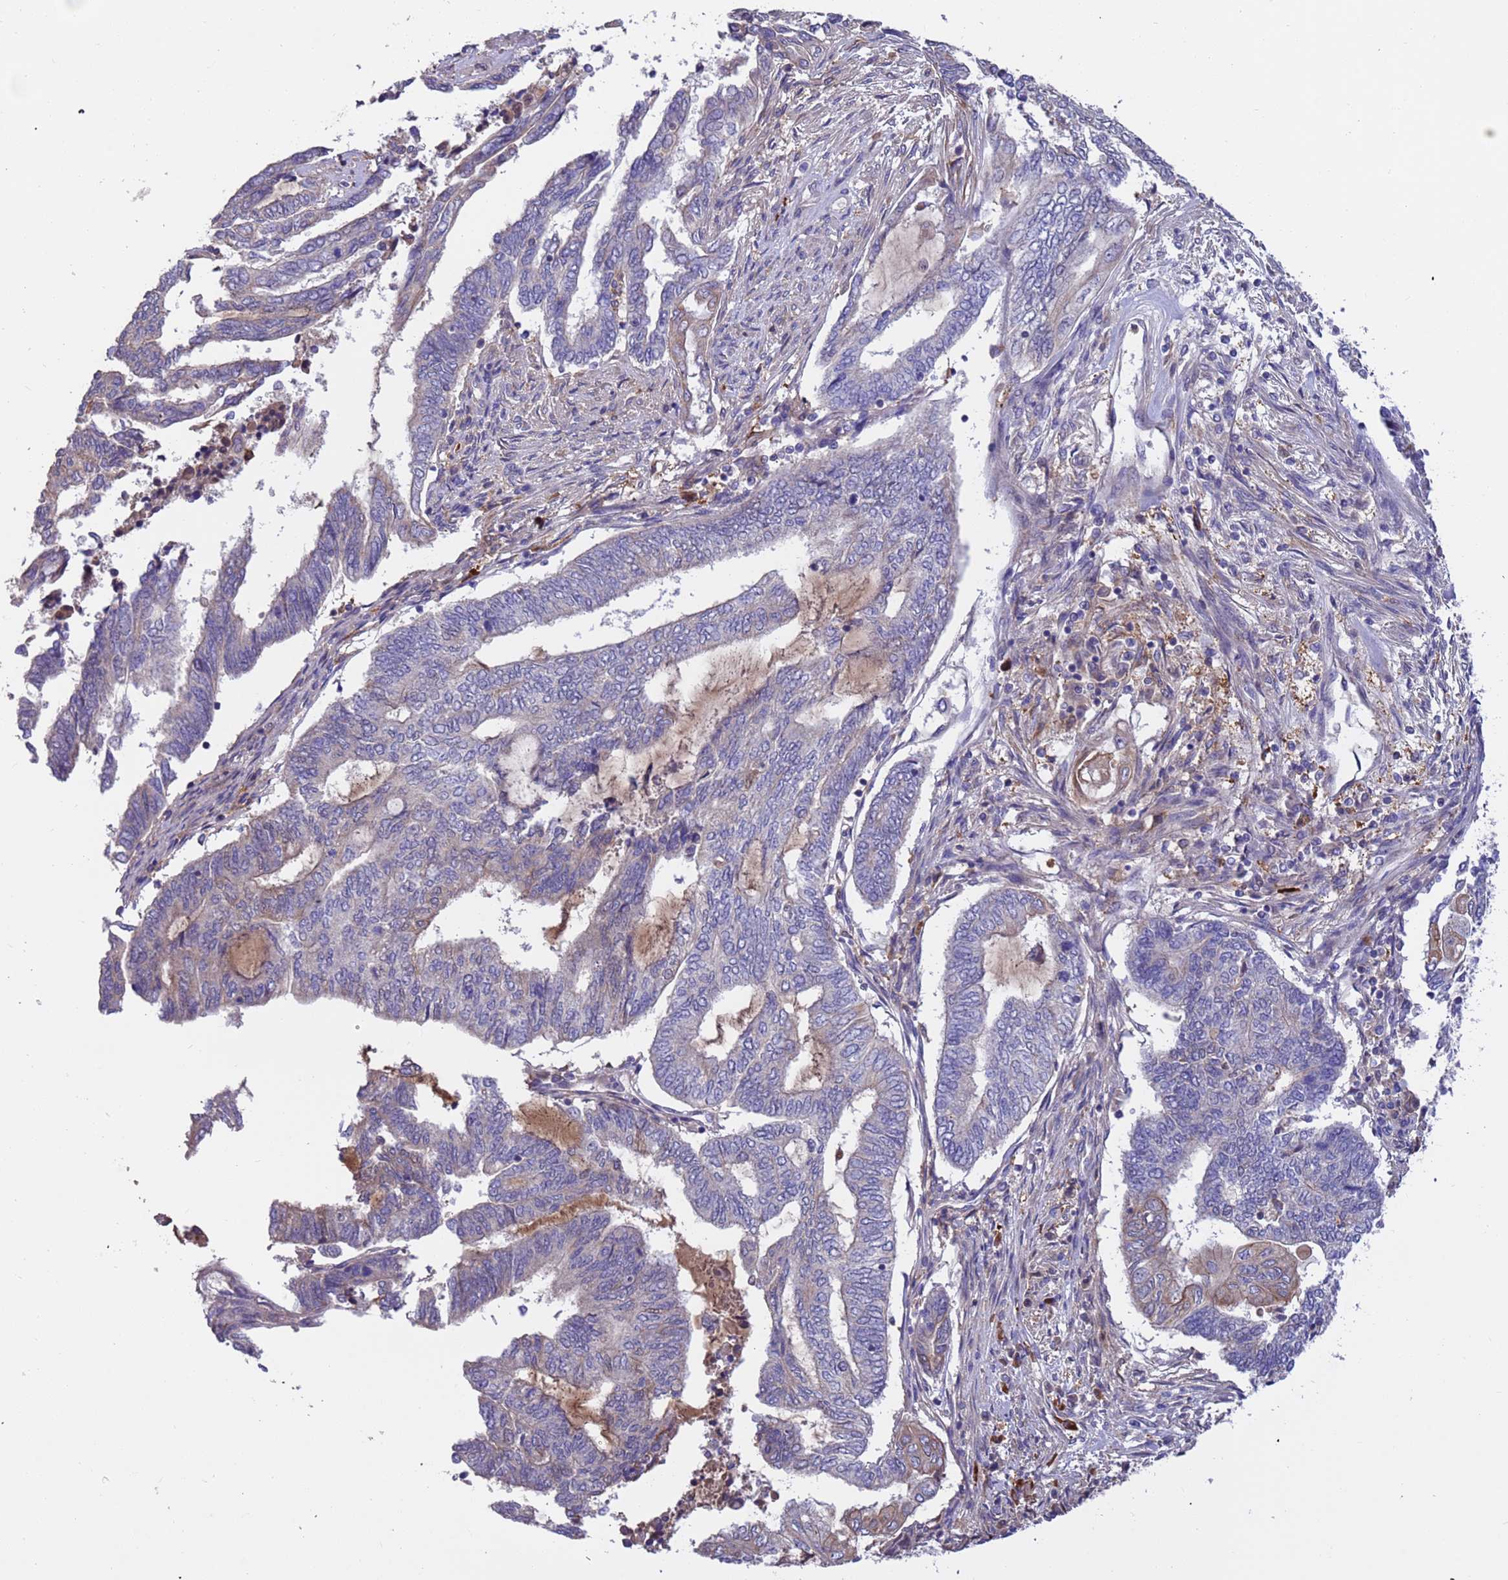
{"staining": {"intensity": "negative", "quantity": "none", "location": "none"}, "tissue": "endometrial cancer", "cell_type": "Tumor cells", "image_type": "cancer", "snomed": [{"axis": "morphology", "description": "Adenocarcinoma, NOS"}, {"axis": "topography", "description": "Uterus"}, {"axis": "topography", "description": "Endometrium"}], "caption": "Immunohistochemistry (IHC) photomicrograph of neoplastic tissue: human endometrial cancer (adenocarcinoma) stained with DAB (3,3'-diaminobenzidine) shows no significant protein expression in tumor cells.", "gene": "AMPD3", "patient": {"sex": "female", "age": 70}}